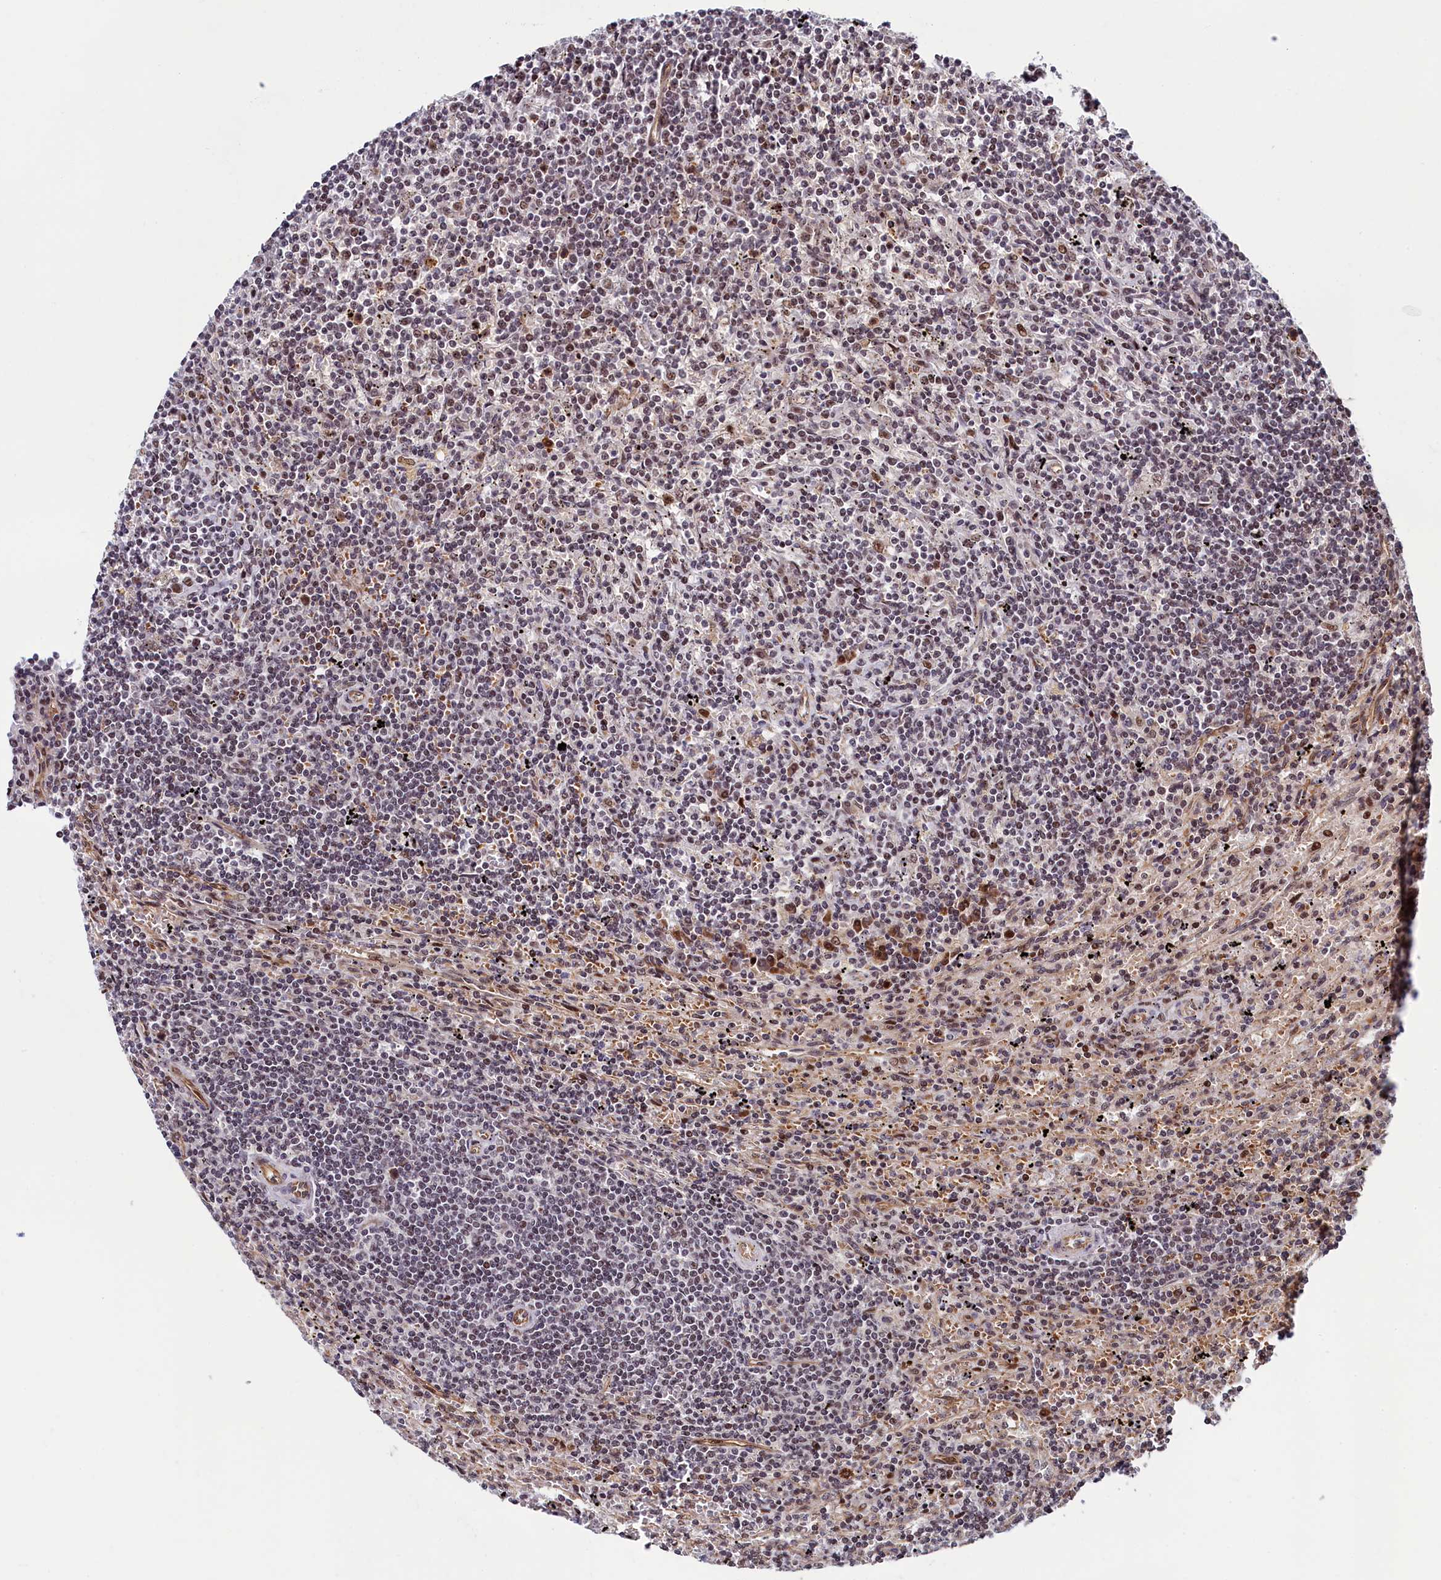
{"staining": {"intensity": "moderate", "quantity": "25%-75%", "location": "nuclear"}, "tissue": "lymphoma", "cell_type": "Tumor cells", "image_type": "cancer", "snomed": [{"axis": "morphology", "description": "Malignant lymphoma, non-Hodgkin's type, Low grade"}, {"axis": "topography", "description": "Spleen"}], "caption": "This image reveals malignant lymphoma, non-Hodgkin's type (low-grade) stained with IHC to label a protein in brown. The nuclear of tumor cells show moderate positivity for the protein. Nuclei are counter-stained blue.", "gene": "LEO1", "patient": {"sex": "male", "age": 76}}